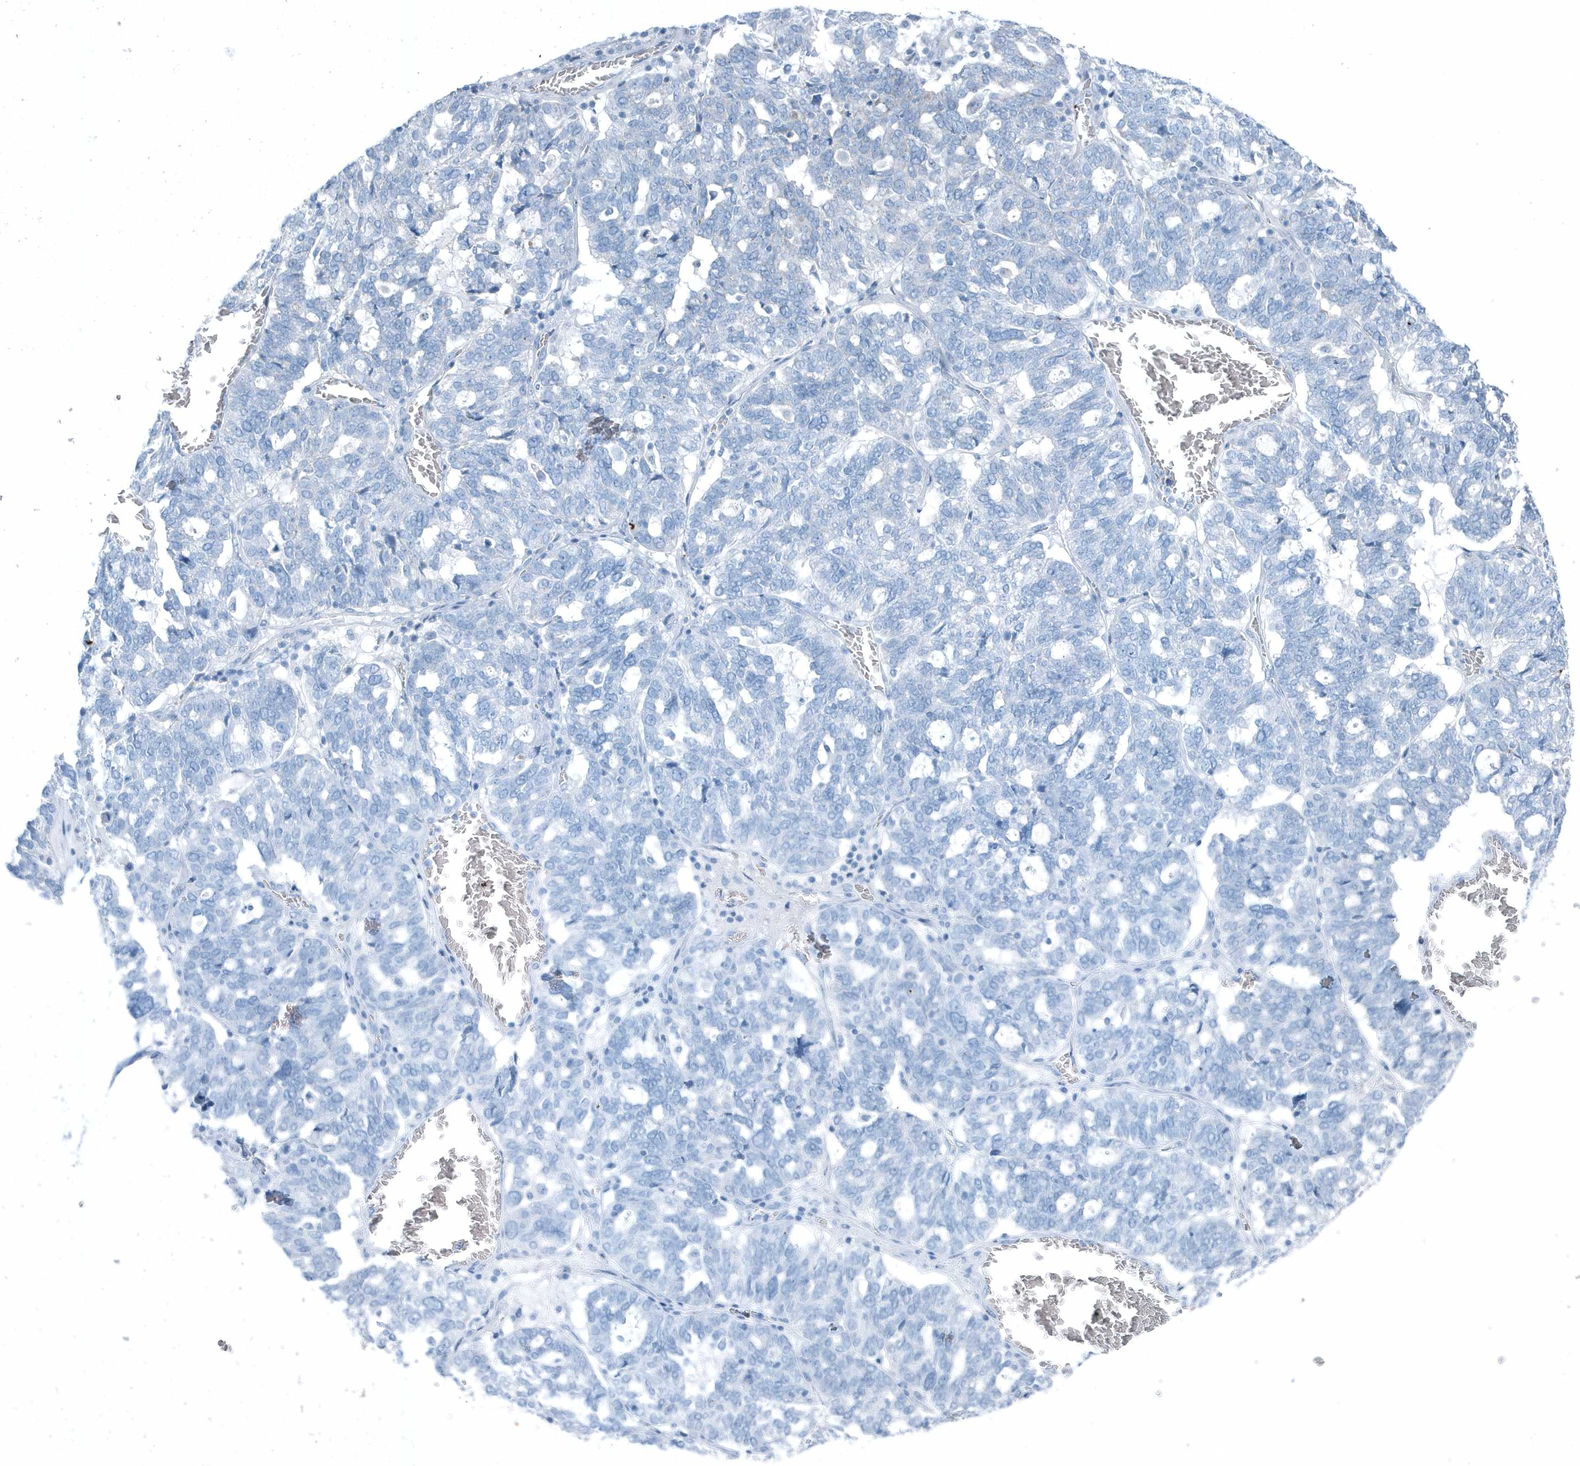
{"staining": {"intensity": "negative", "quantity": "none", "location": "none"}, "tissue": "ovarian cancer", "cell_type": "Tumor cells", "image_type": "cancer", "snomed": [{"axis": "morphology", "description": "Cystadenocarcinoma, serous, NOS"}, {"axis": "topography", "description": "Ovary"}], "caption": "Immunohistochemistry of human ovarian cancer (serous cystadenocarcinoma) displays no positivity in tumor cells.", "gene": "GCC2", "patient": {"sex": "female", "age": 59}}